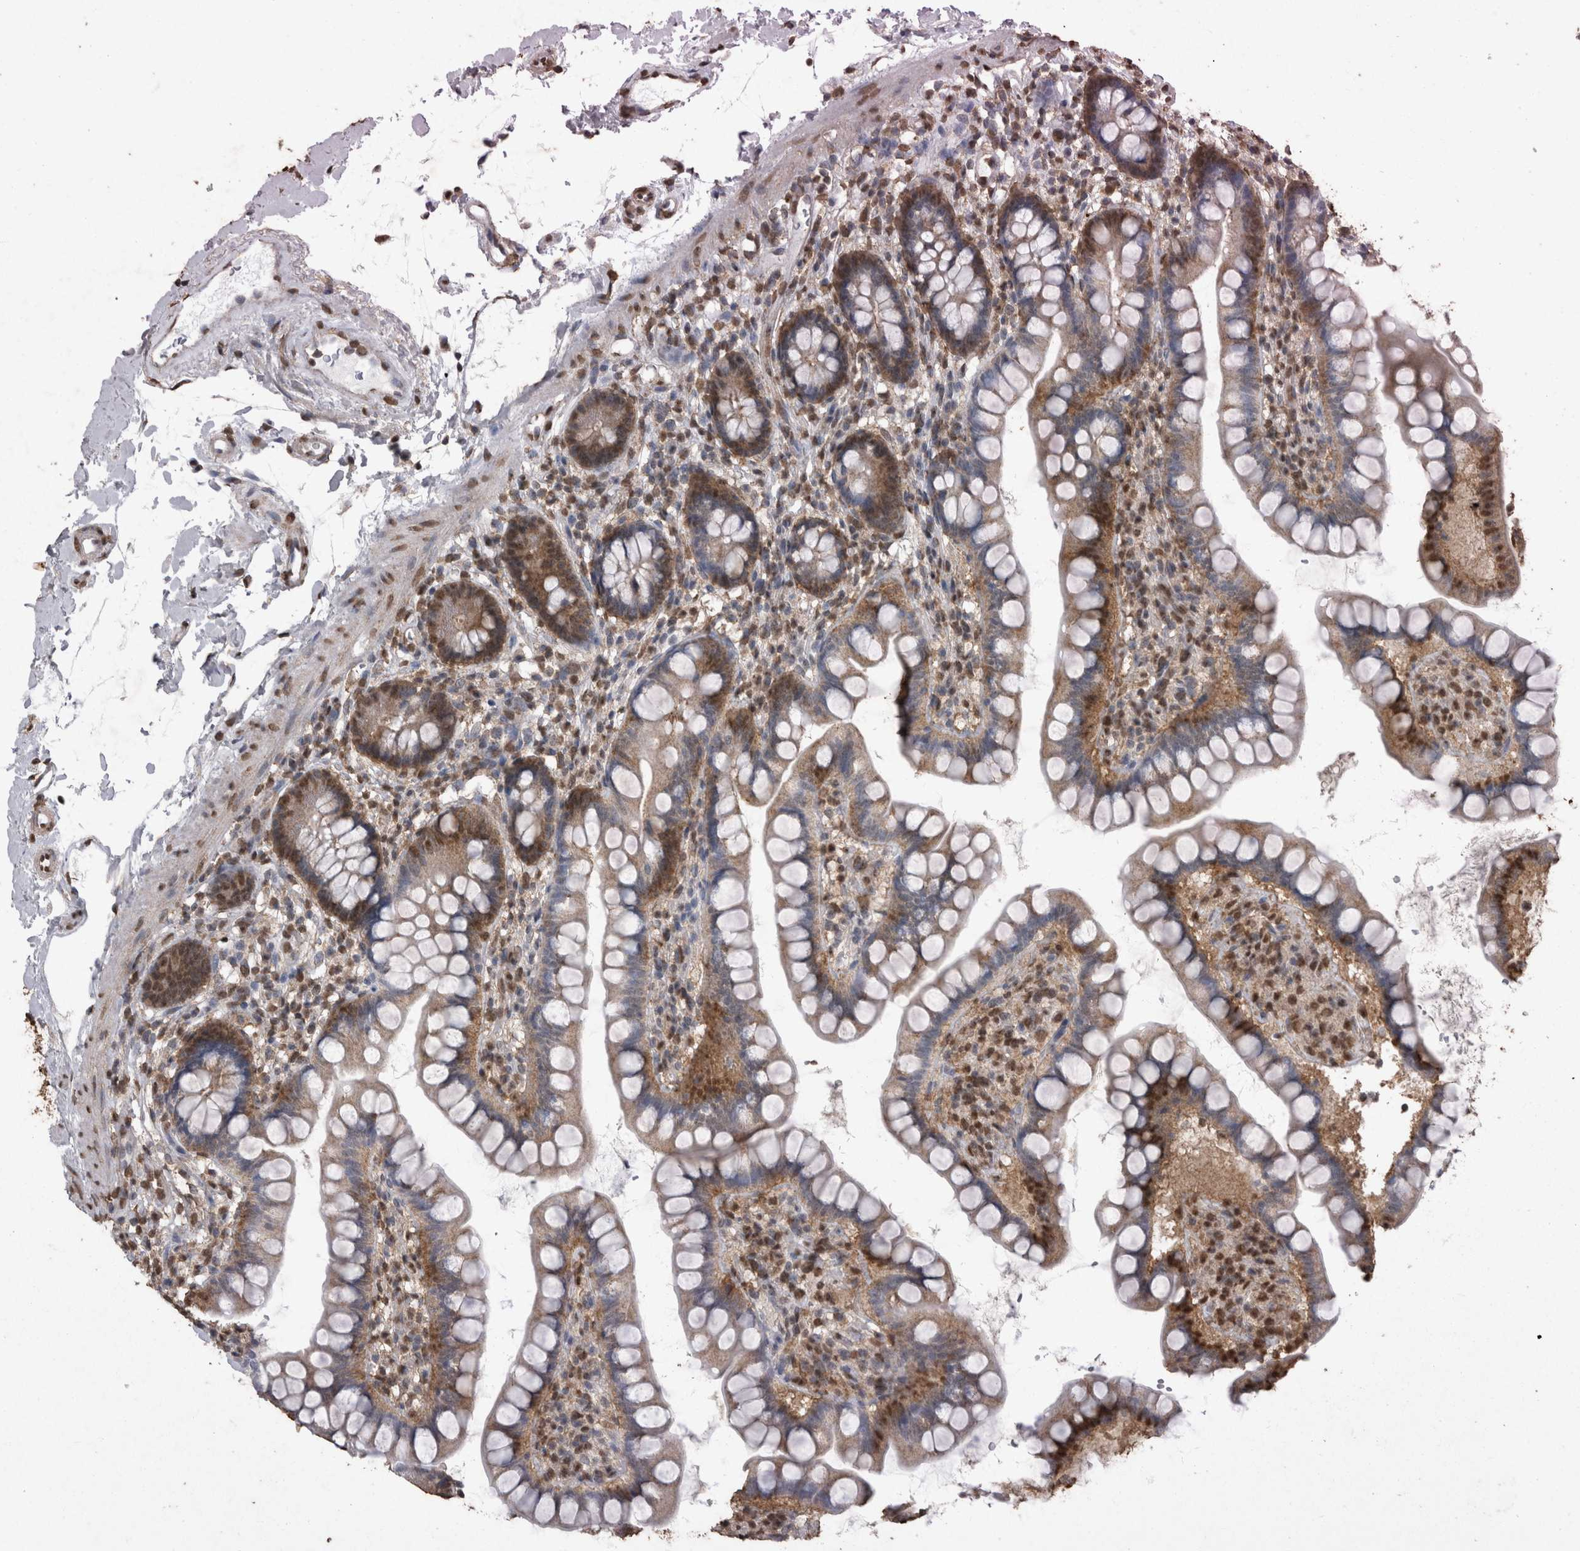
{"staining": {"intensity": "moderate", "quantity": "25%-75%", "location": "nuclear"}, "tissue": "small intestine", "cell_type": "Glandular cells", "image_type": "normal", "snomed": [{"axis": "morphology", "description": "Normal tissue, NOS"}, {"axis": "topography", "description": "Small intestine"}], "caption": "This is a photomicrograph of IHC staining of unremarkable small intestine, which shows moderate expression in the nuclear of glandular cells.", "gene": "SMAD7", "patient": {"sex": "female", "age": 84}}